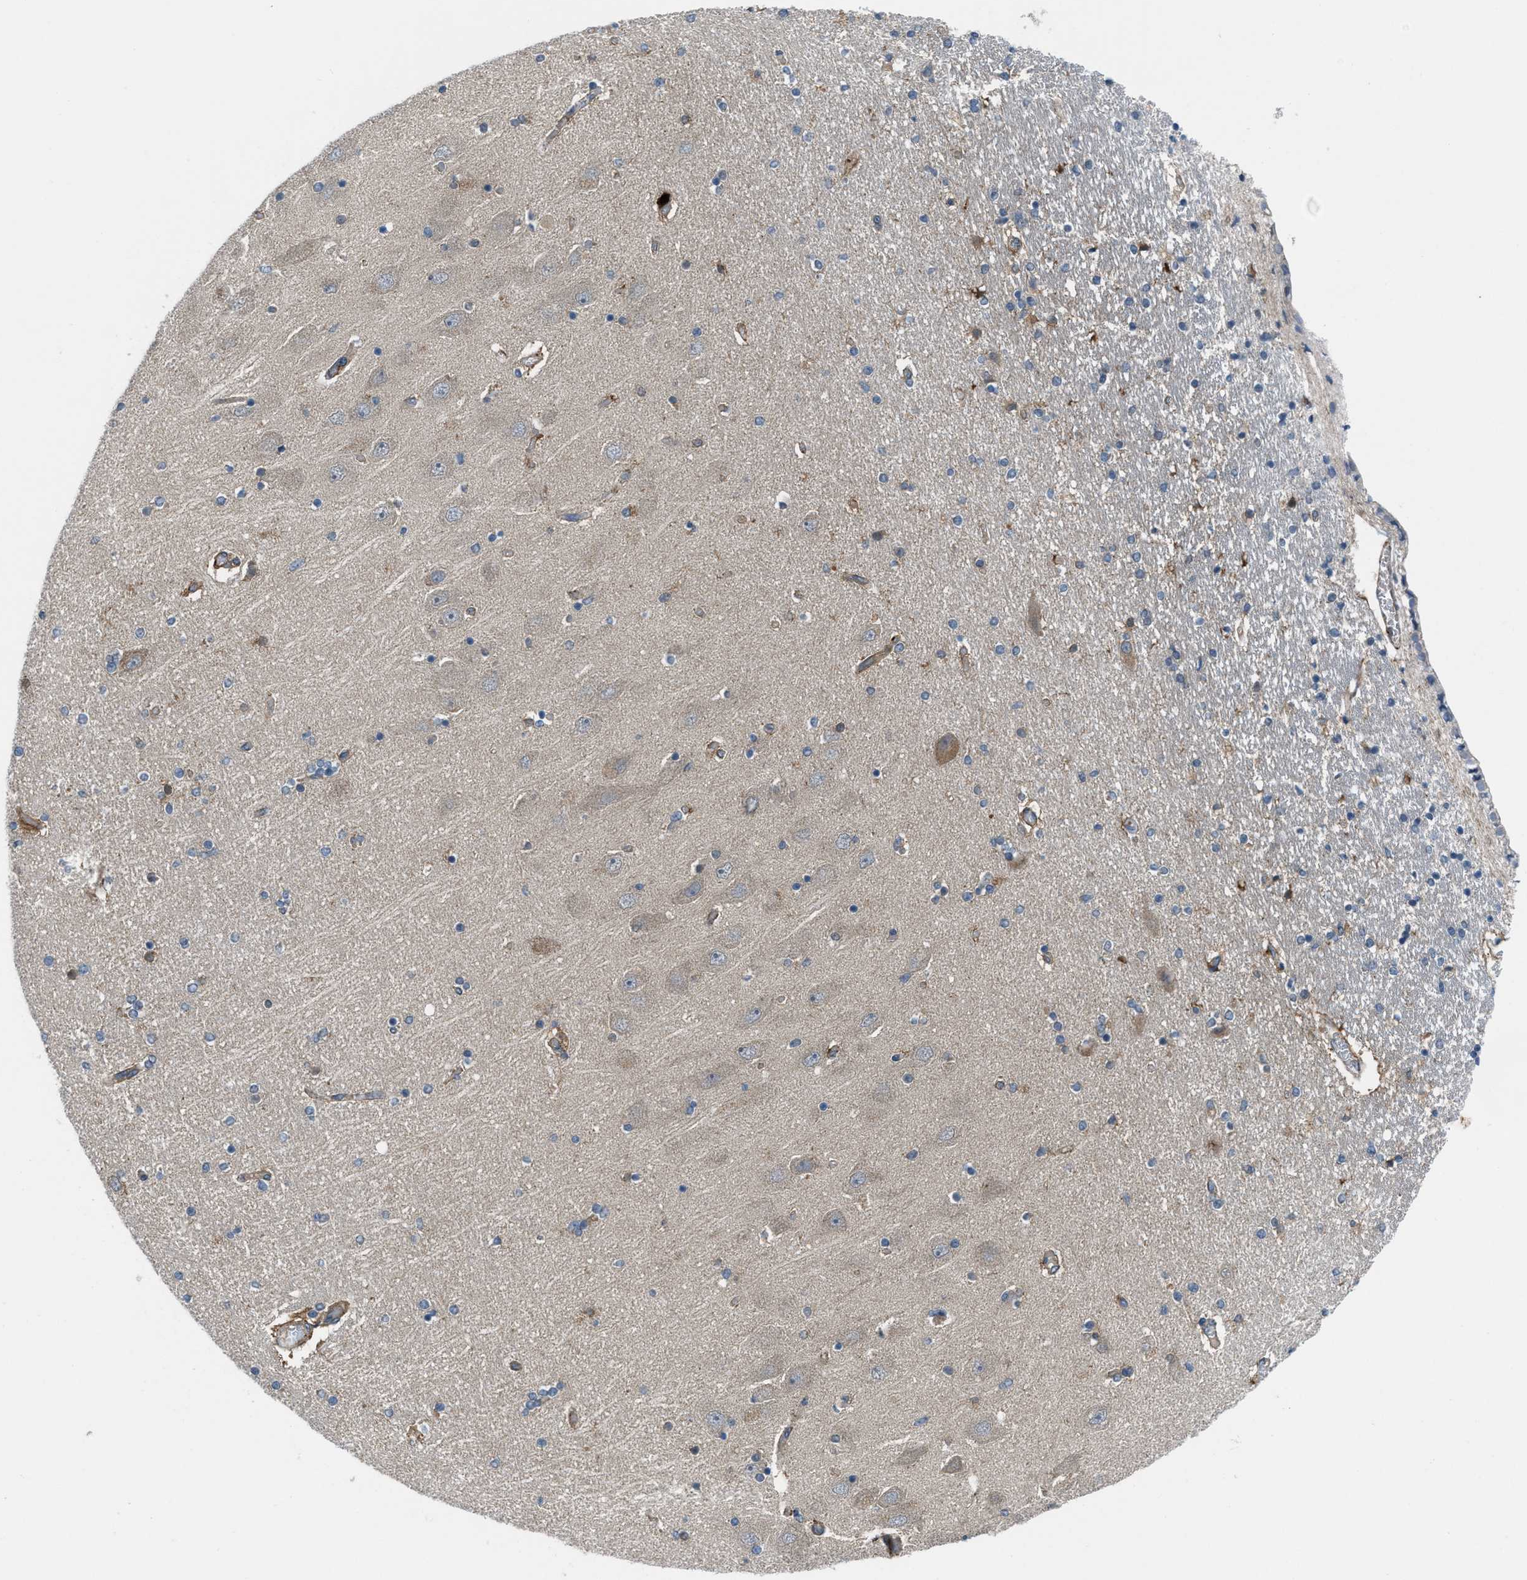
{"staining": {"intensity": "moderate", "quantity": "<25%", "location": "cytoplasmic/membranous"}, "tissue": "hippocampus", "cell_type": "Glial cells", "image_type": "normal", "snomed": [{"axis": "morphology", "description": "Normal tissue, NOS"}, {"axis": "topography", "description": "Hippocampus"}], "caption": "Immunohistochemical staining of unremarkable hippocampus exhibits <25% levels of moderate cytoplasmic/membranous protein staining in approximately <25% of glial cells. The protein of interest is shown in brown color, while the nuclei are stained blue.", "gene": "BAZ2B", "patient": {"sex": "female", "age": 54}}